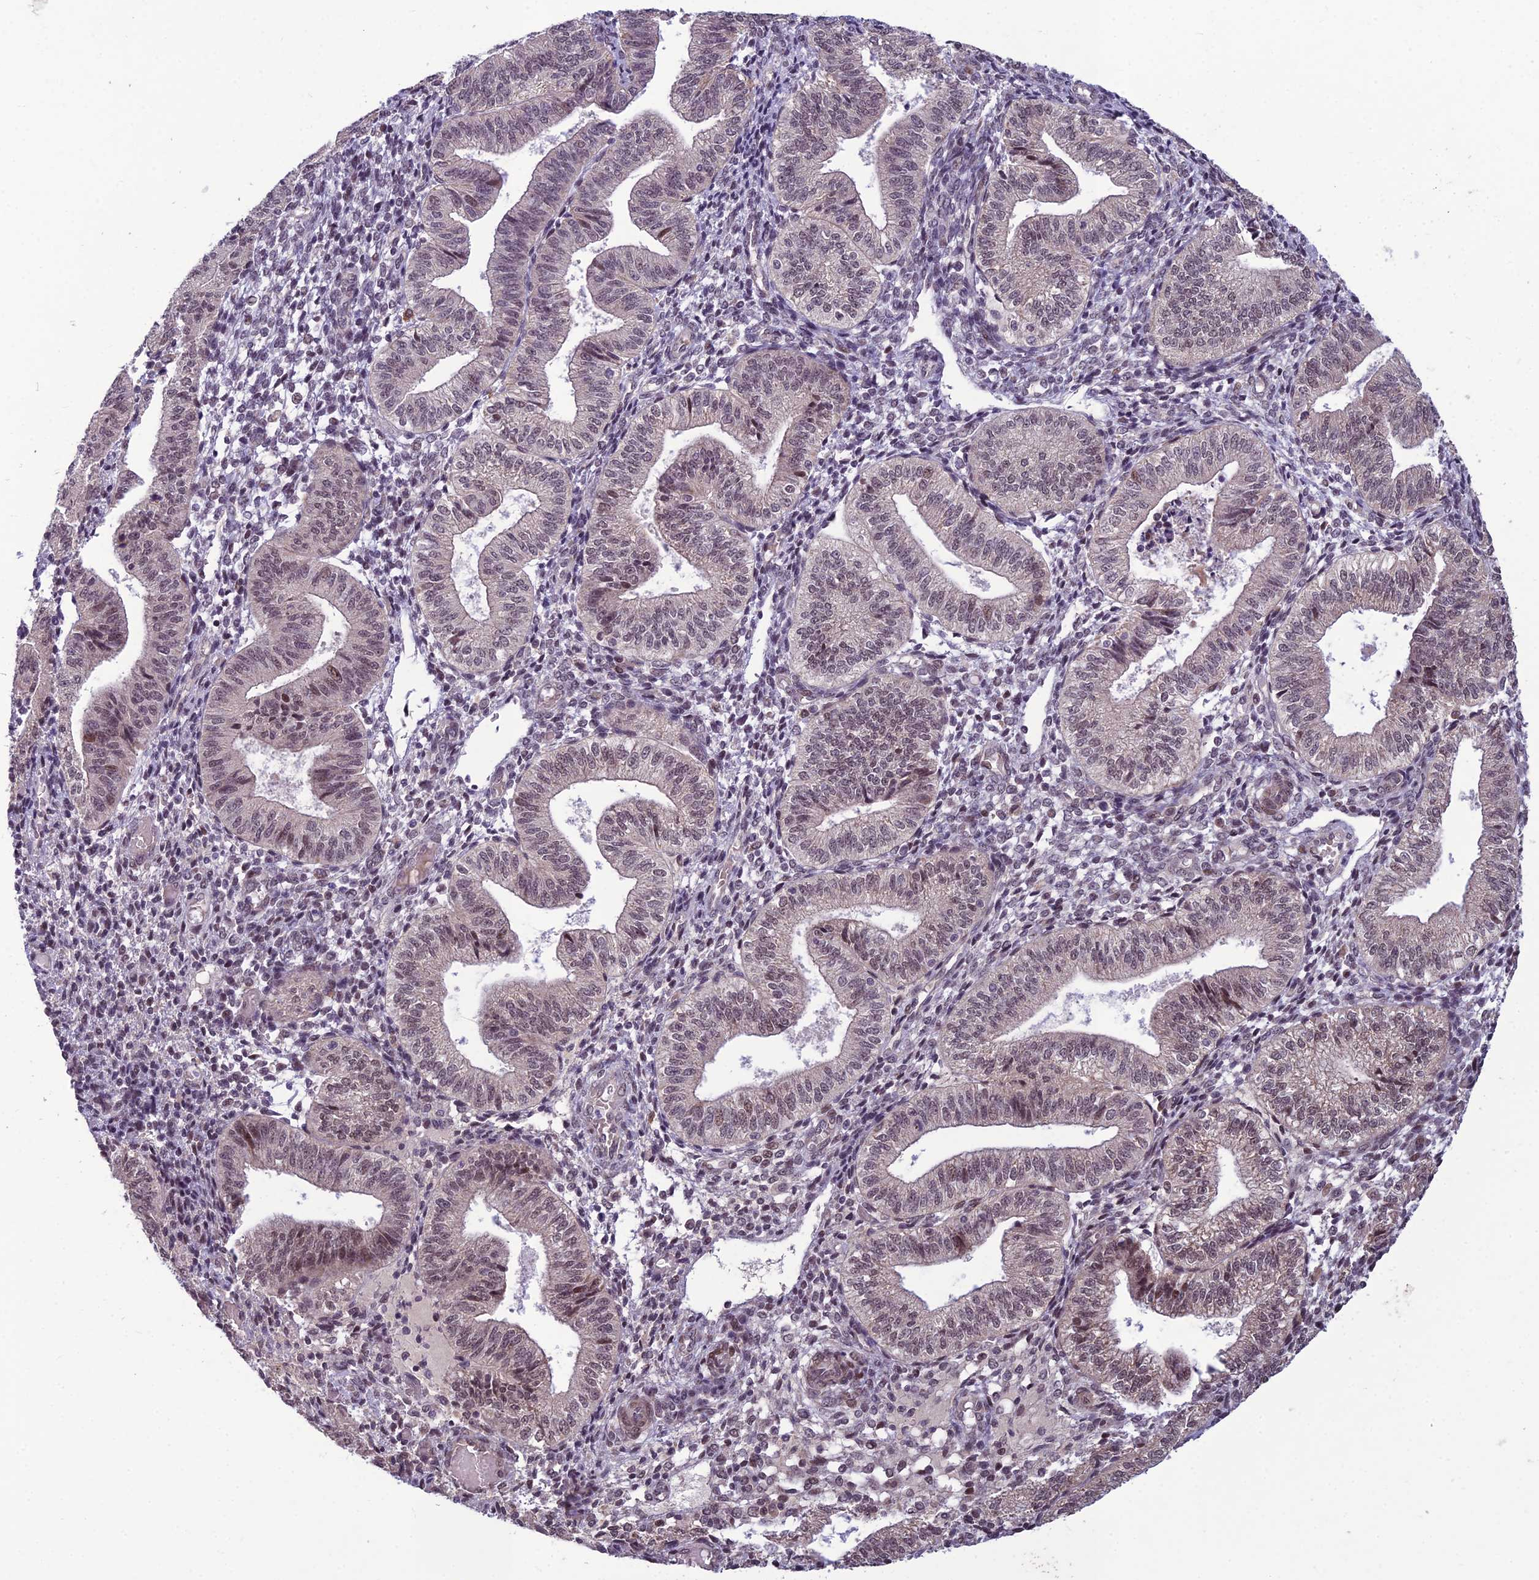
{"staining": {"intensity": "weak", "quantity": "<25%", "location": "nuclear"}, "tissue": "endometrium", "cell_type": "Cells in endometrial stroma", "image_type": "normal", "snomed": [{"axis": "morphology", "description": "Normal tissue, NOS"}, {"axis": "topography", "description": "Endometrium"}], "caption": "Immunohistochemistry micrograph of unremarkable endometrium: human endometrium stained with DAB (3,3'-diaminobenzidine) displays no significant protein expression in cells in endometrial stroma.", "gene": "FBRS", "patient": {"sex": "female", "age": 34}}